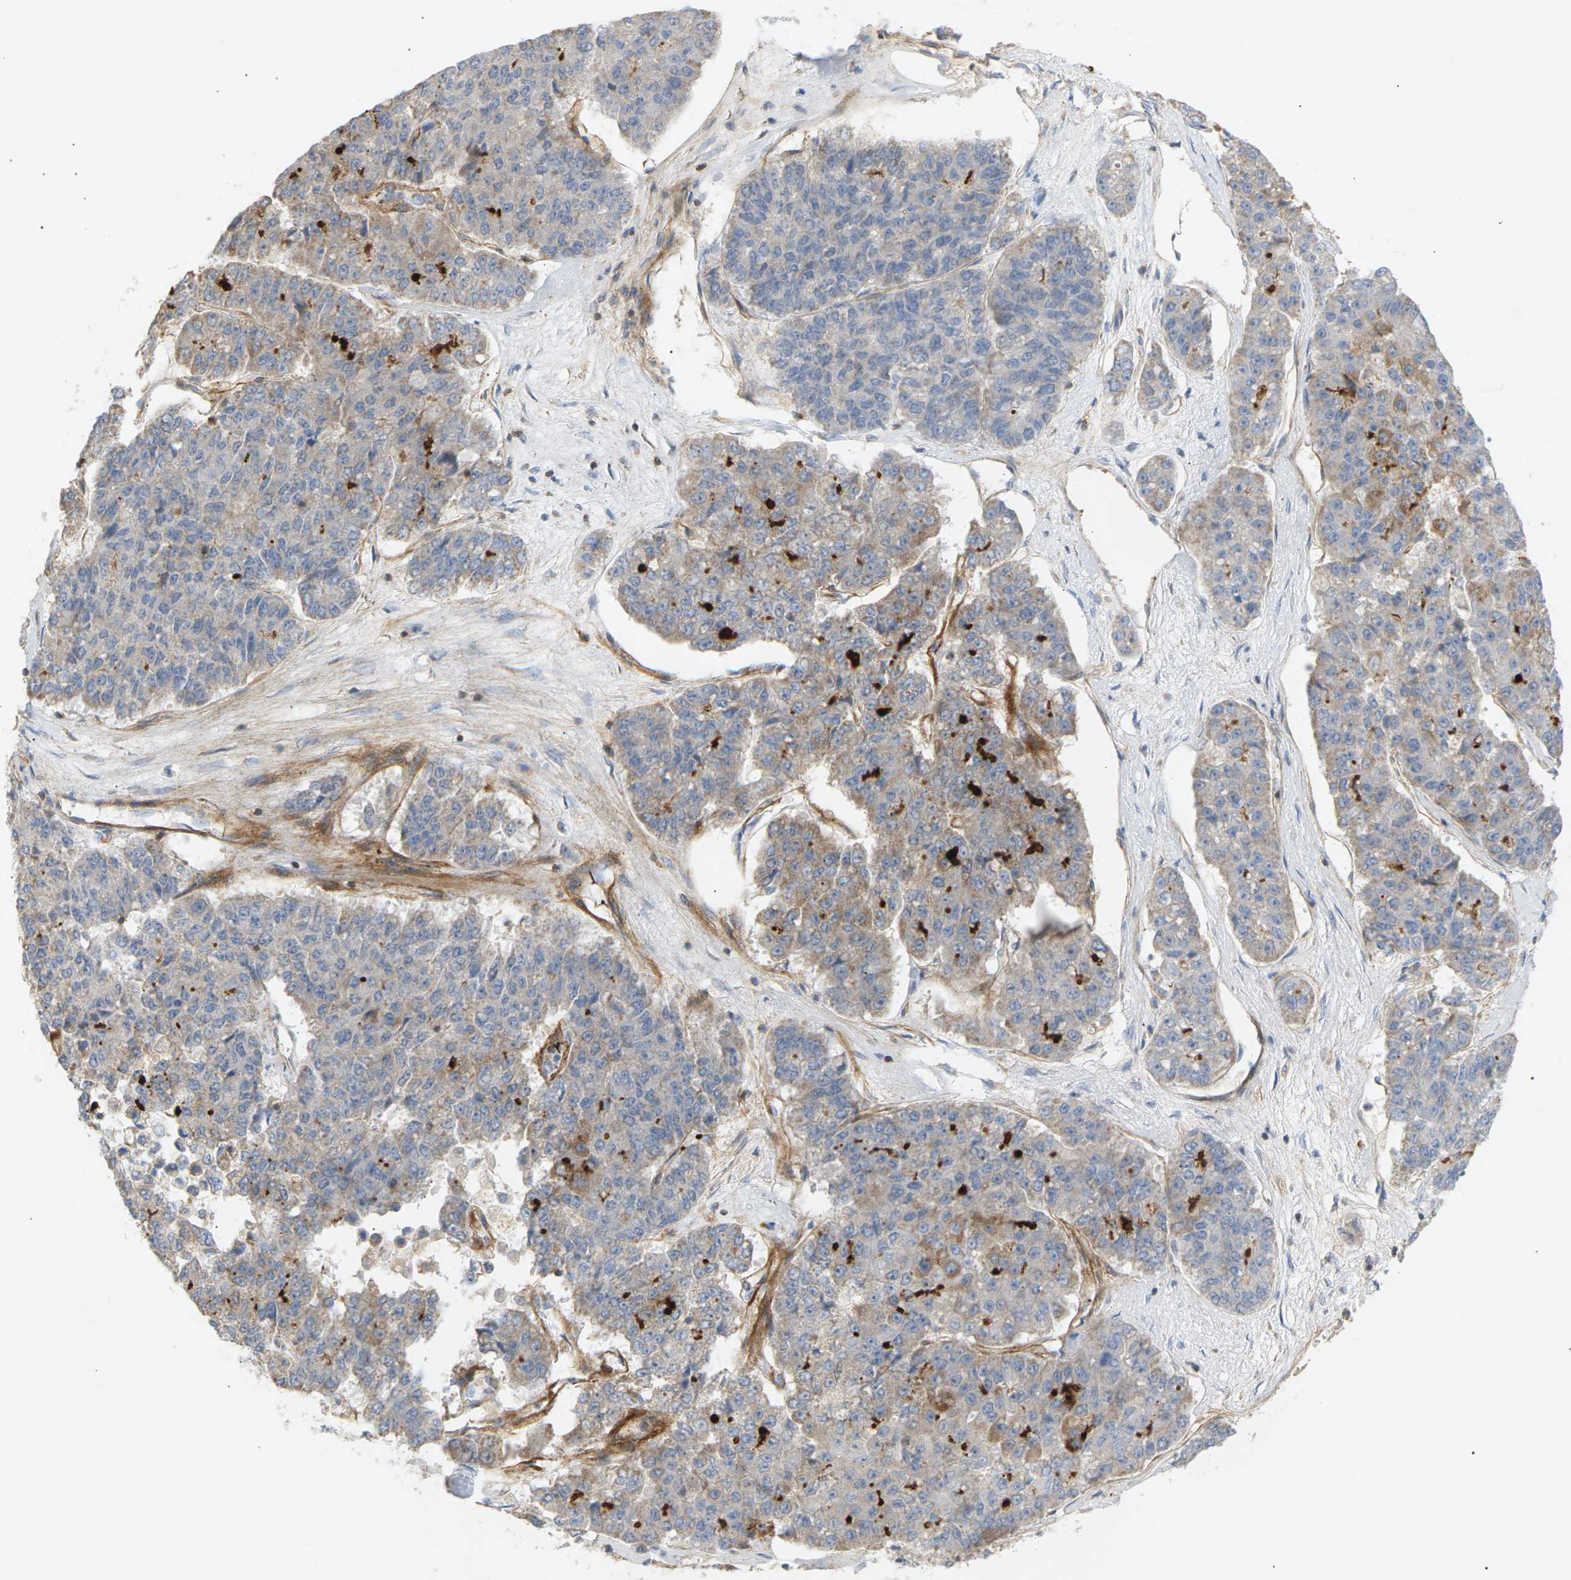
{"staining": {"intensity": "moderate", "quantity": "<25%", "location": "cytoplasmic/membranous"}, "tissue": "pancreatic cancer", "cell_type": "Tumor cells", "image_type": "cancer", "snomed": [{"axis": "morphology", "description": "Adenocarcinoma, NOS"}, {"axis": "topography", "description": "Pancreas"}], "caption": "Protein expression analysis of human pancreatic cancer (adenocarcinoma) reveals moderate cytoplasmic/membranous positivity in about <25% of tumor cells. (DAB (3,3'-diaminobenzidine) IHC, brown staining for protein, blue staining for nuclei).", "gene": "LIME1", "patient": {"sex": "male", "age": 50}}